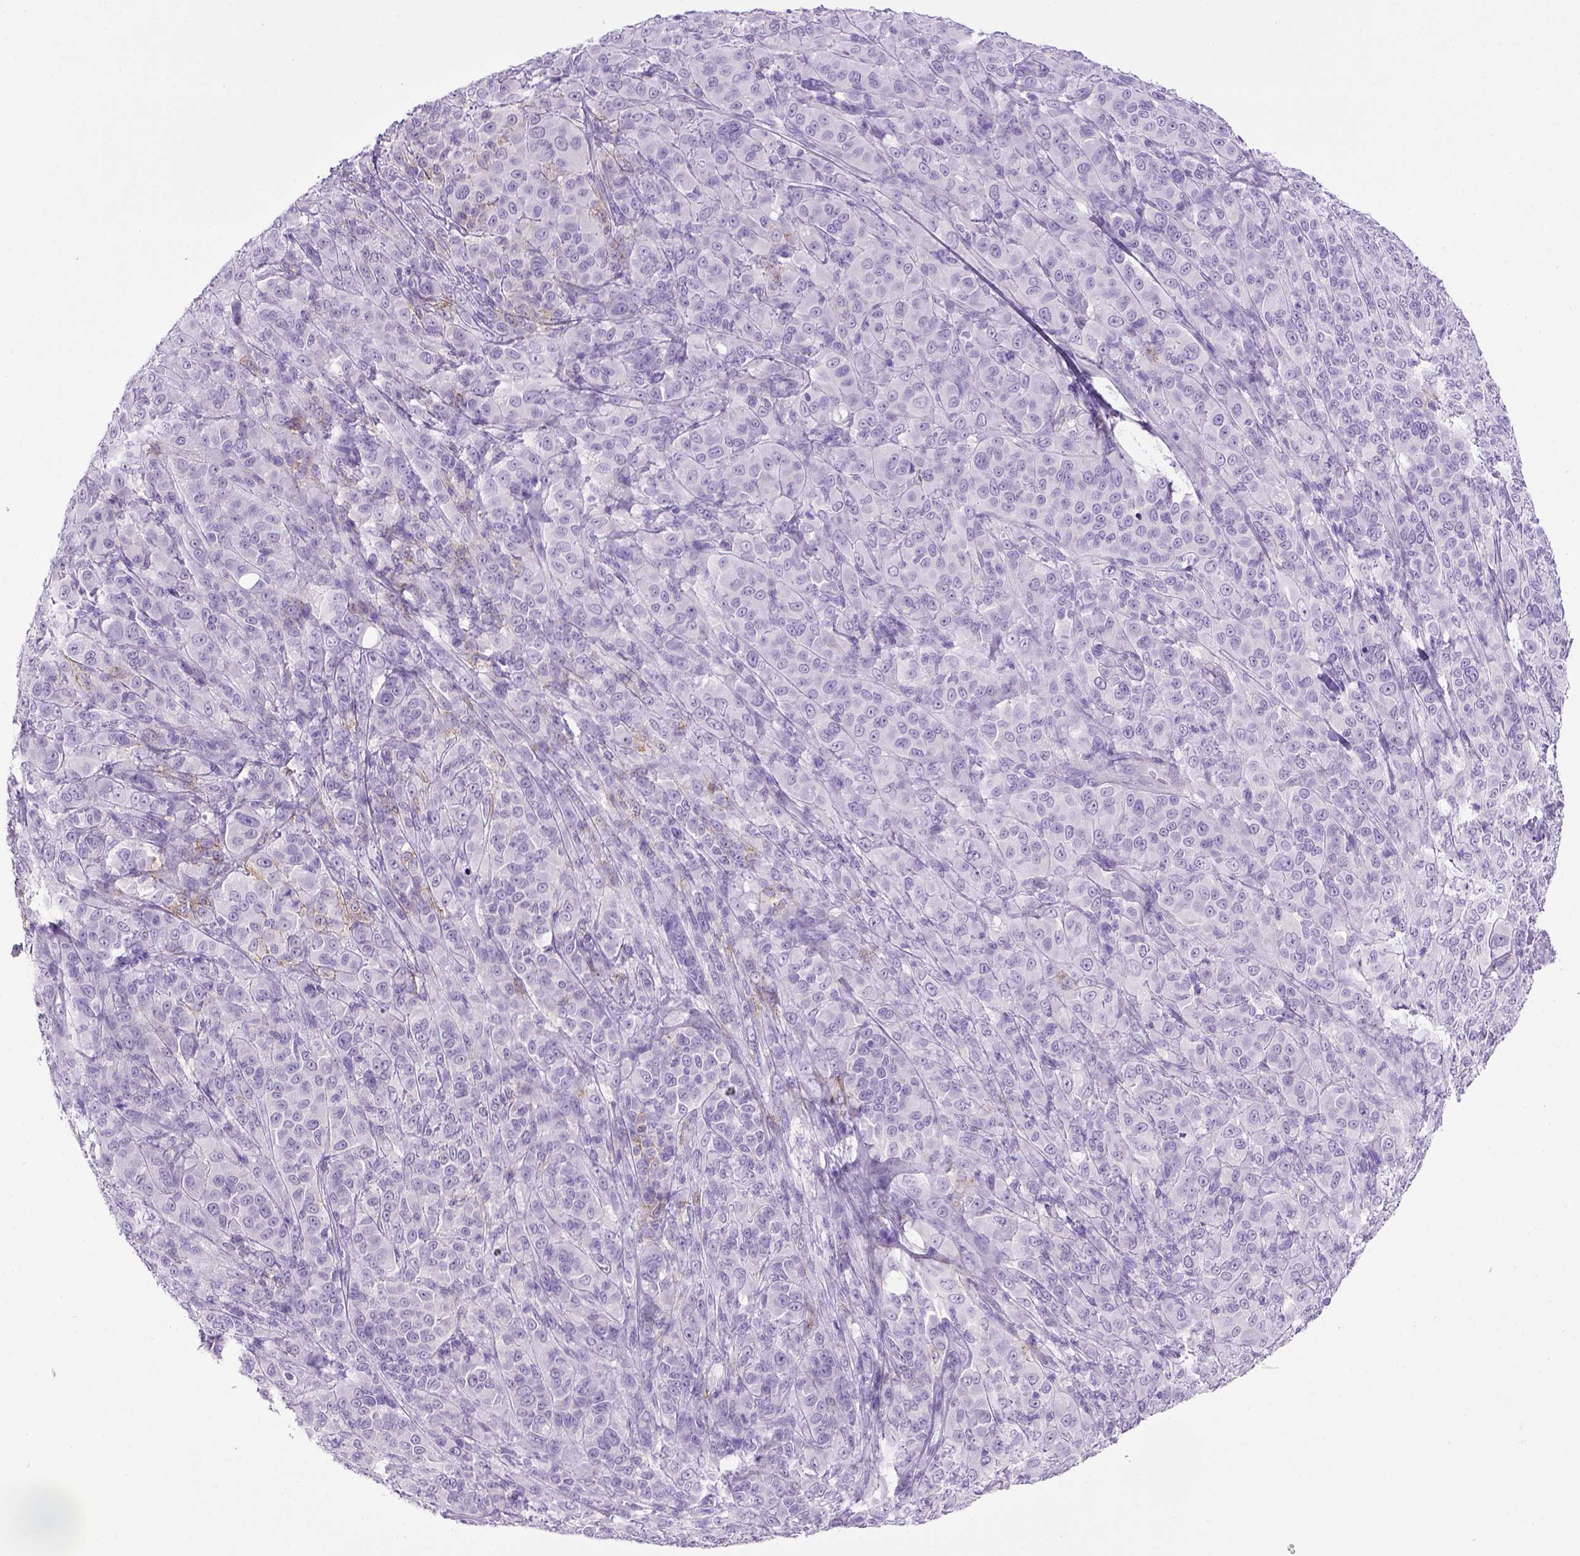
{"staining": {"intensity": "negative", "quantity": "none", "location": "none"}, "tissue": "melanoma", "cell_type": "Tumor cells", "image_type": "cancer", "snomed": [{"axis": "morphology", "description": "Malignant melanoma, NOS"}, {"axis": "topography", "description": "Skin"}], "caption": "Tumor cells are negative for protein expression in human melanoma.", "gene": "CDH1", "patient": {"sex": "female", "age": 87}}